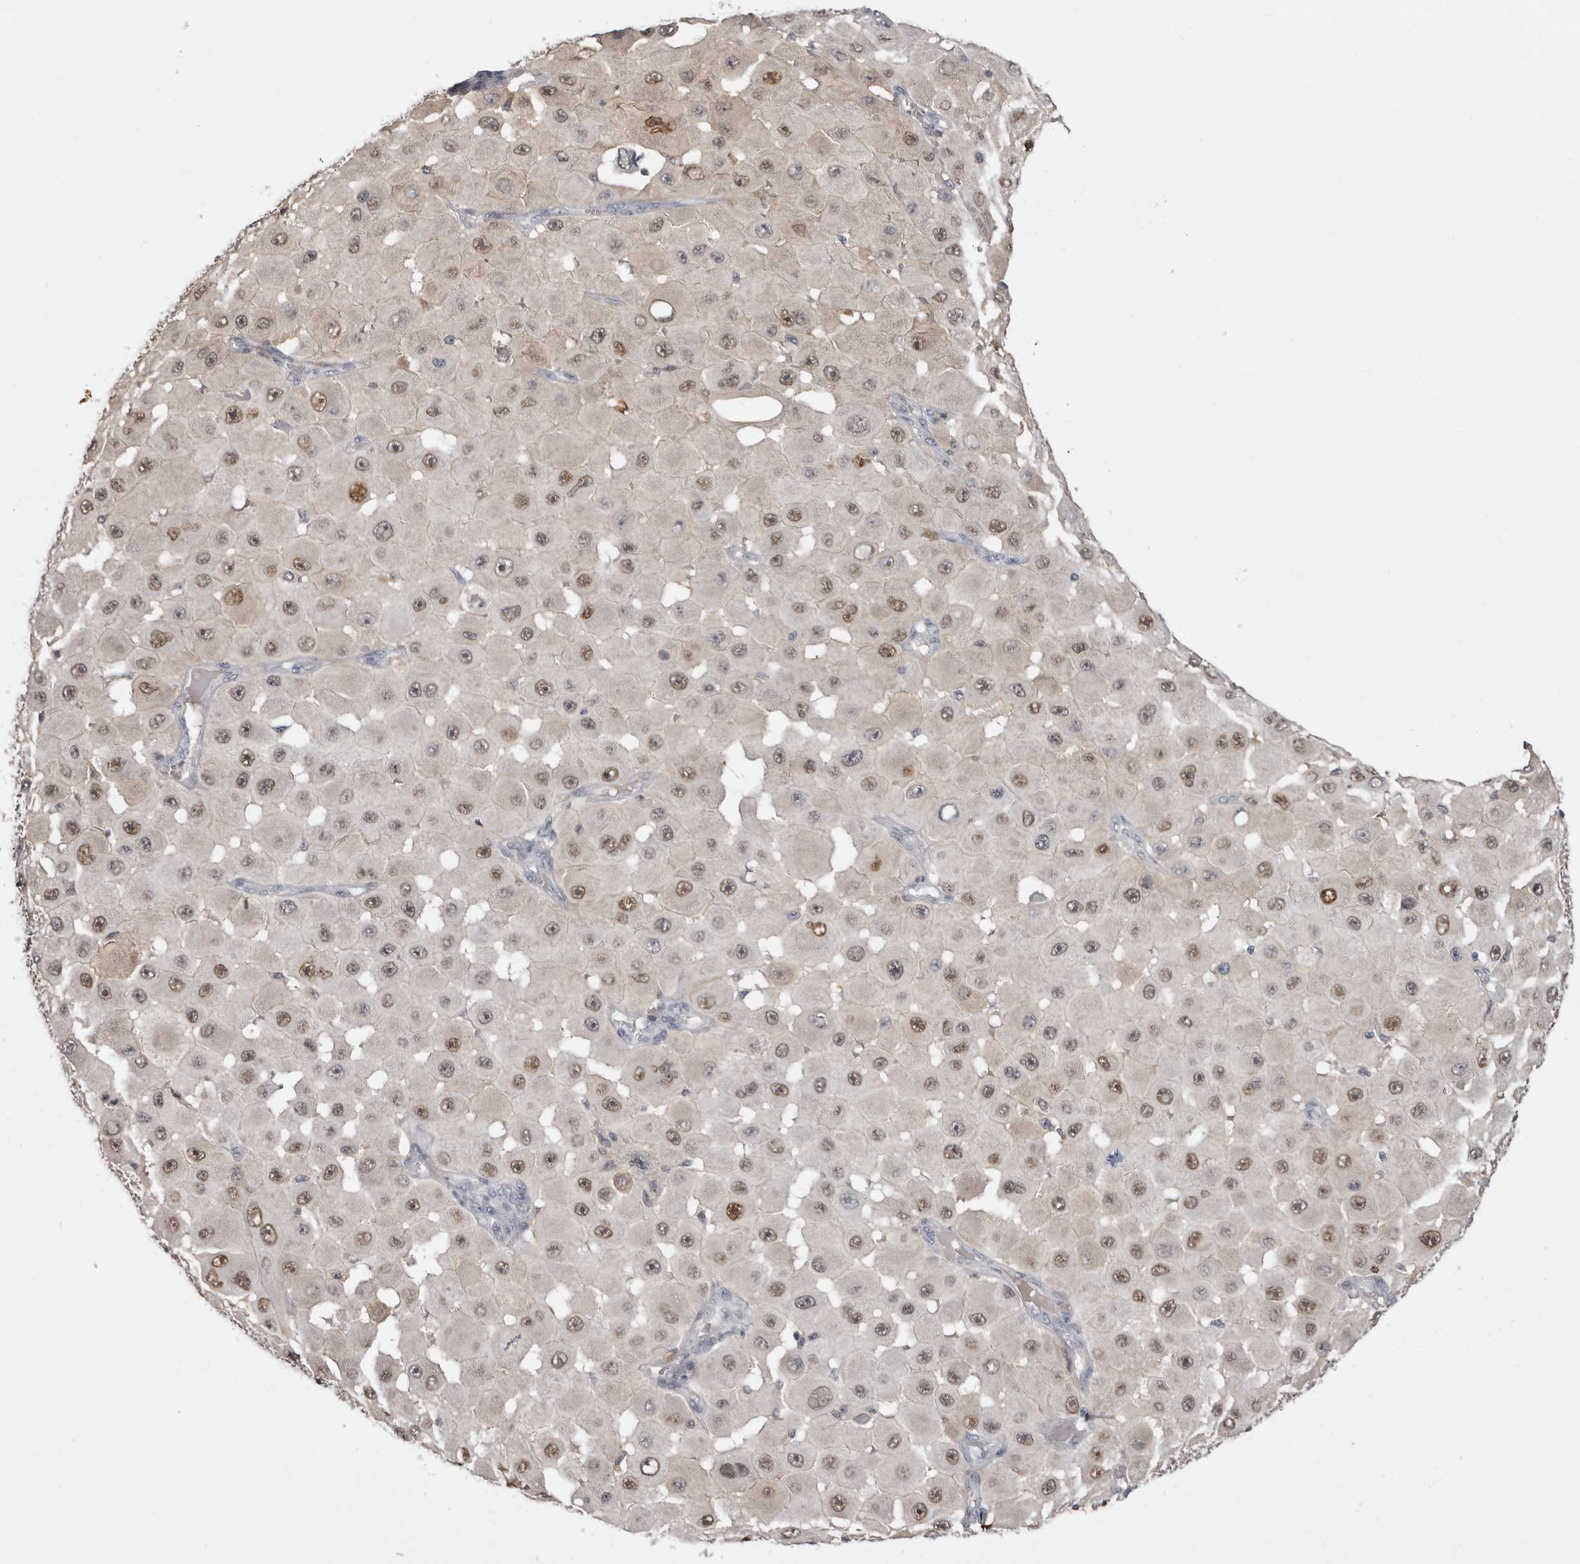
{"staining": {"intensity": "moderate", "quantity": ">75%", "location": "nuclear"}, "tissue": "melanoma", "cell_type": "Tumor cells", "image_type": "cancer", "snomed": [{"axis": "morphology", "description": "Malignant melanoma, NOS"}, {"axis": "topography", "description": "Skin"}], "caption": "Human melanoma stained for a protein (brown) displays moderate nuclear positive expression in about >75% of tumor cells.", "gene": "RBKS", "patient": {"sex": "female", "age": 81}}